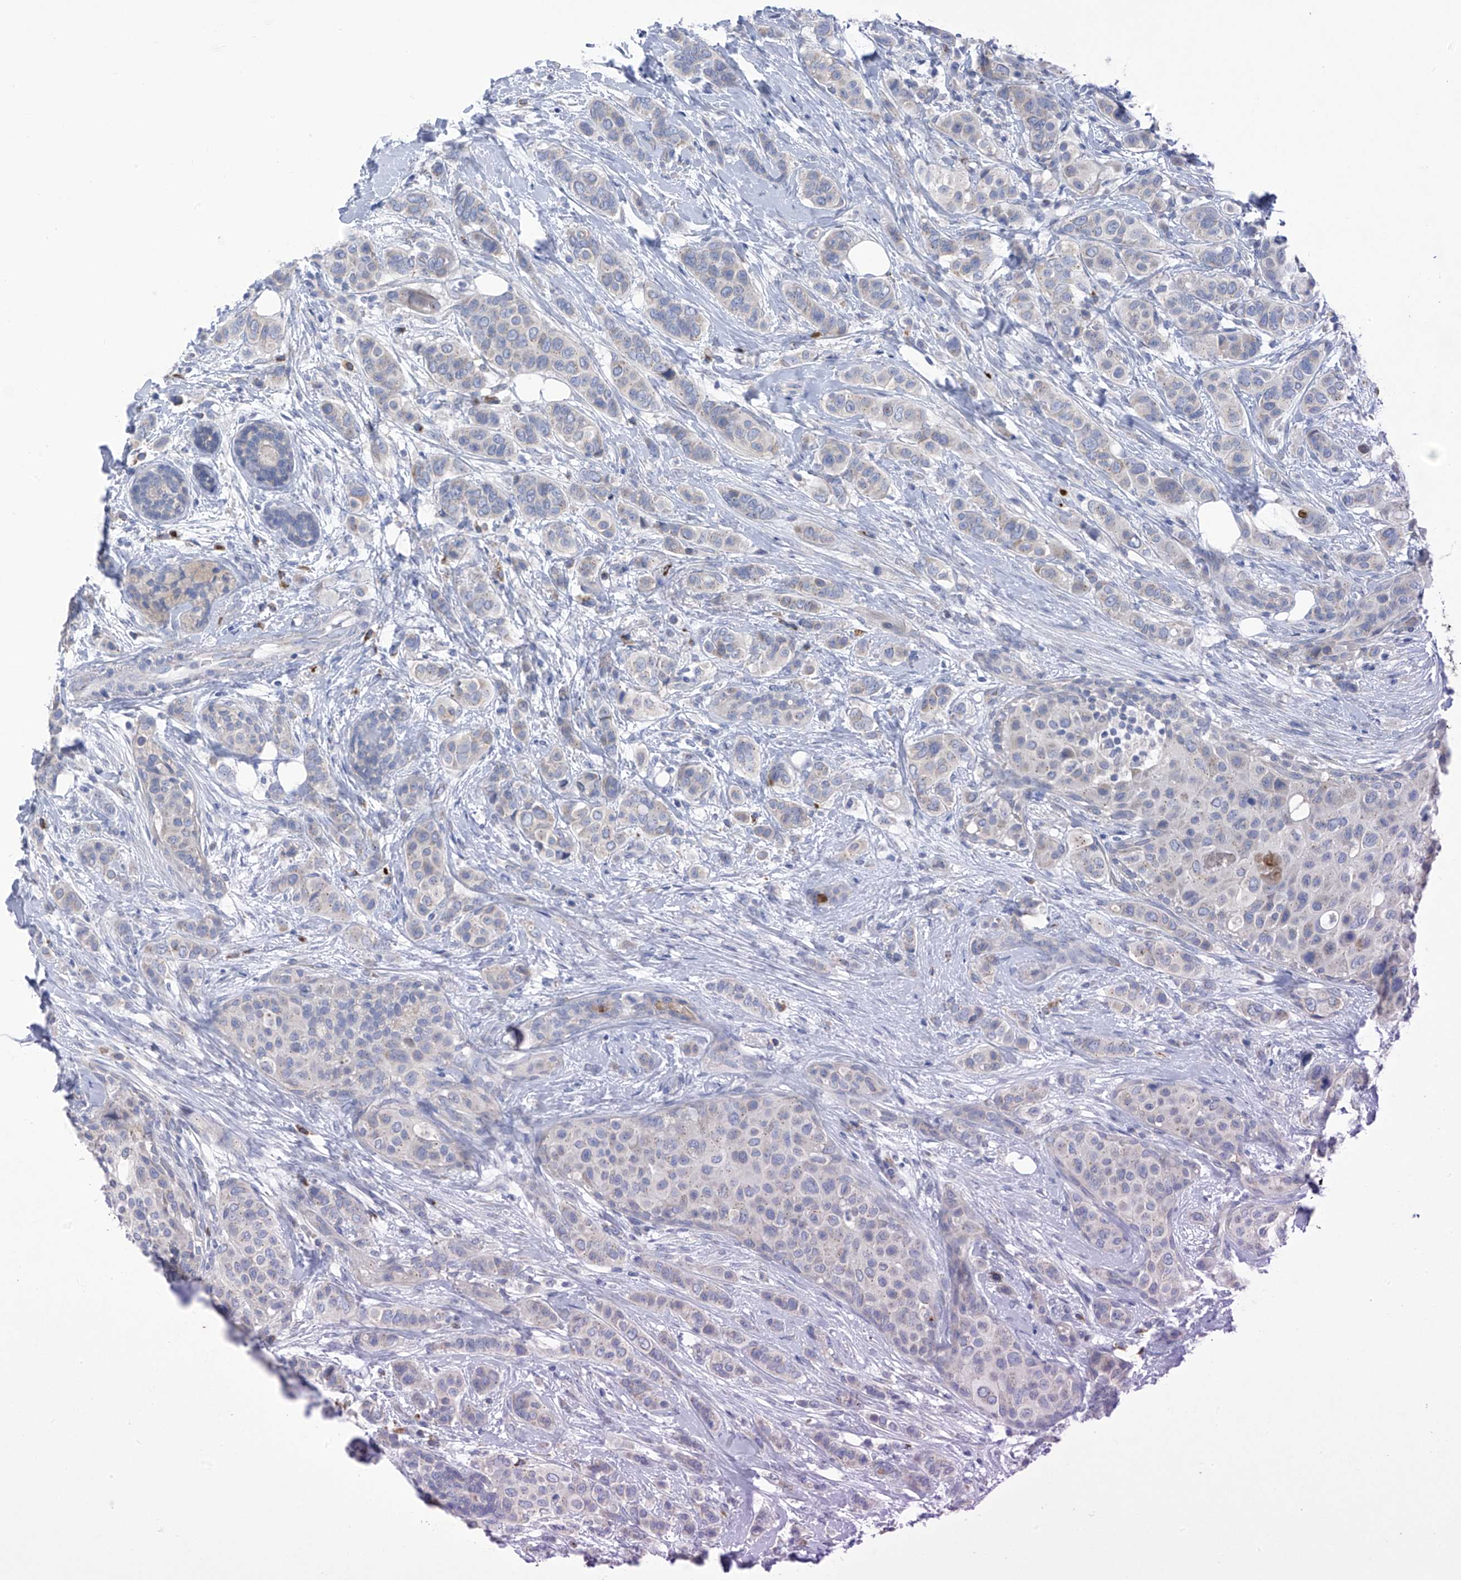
{"staining": {"intensity": "negative", "quantity": "none", "location": "none"}, "tissue": "breast cancer", "cell_type": "Tumor cells", "image_type": "cancer", "snomed": [{"axis": "morphology", "description": "Lobular carcinoma"}, {"axis": "topography", "description": "Breast"}], "caption": "Tumor cells are negative for brown protein staining in lobular carcinoma (breast).", "gene": "SLCO4A1", "patient": {"sex": "female", "age": 51}}